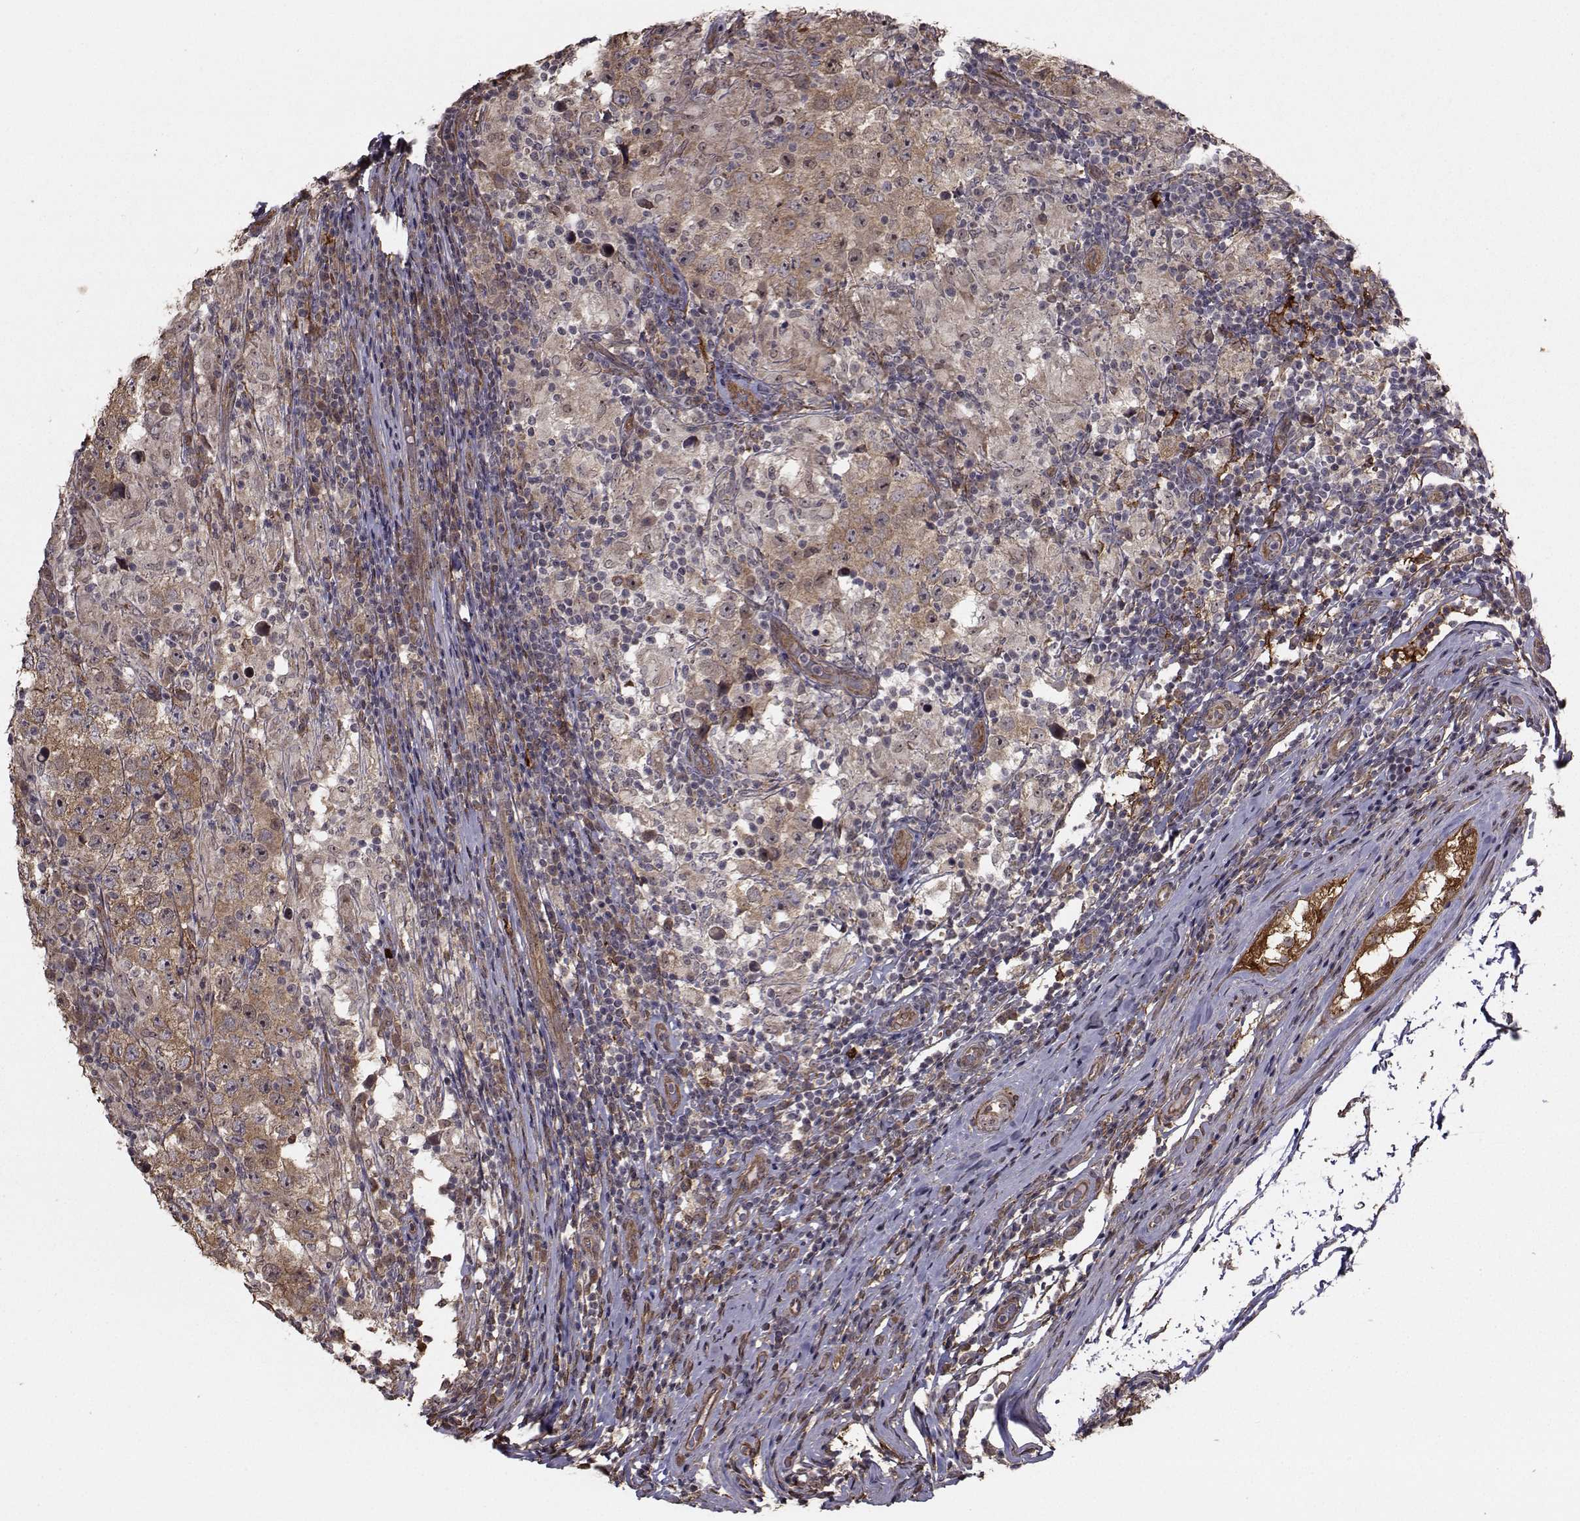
{"staining": {"intensity": "moderate", "quantity": ">75%", "location": "cytoplasmic/membranous"}, "tissue": "testis cancer", "cell_type": "Tumor cells", "image_type": "cancer", "snomed": [{"axis": "morphology", "description": "Seminoma, NOS"}, {"axis": "morphology", "description": "Carcinoma, Embryonal, NOS"}, {"axis": "topography", "description": "Testis"}], "caption": "Protein expression analysis of human testis embryonal carcinoma reveals moderate cytoplasmic/membranous expression in approximately >75% of tumor cells.", "gene": "TRIP10", "patient": {"sex": "male", "age": 41}}